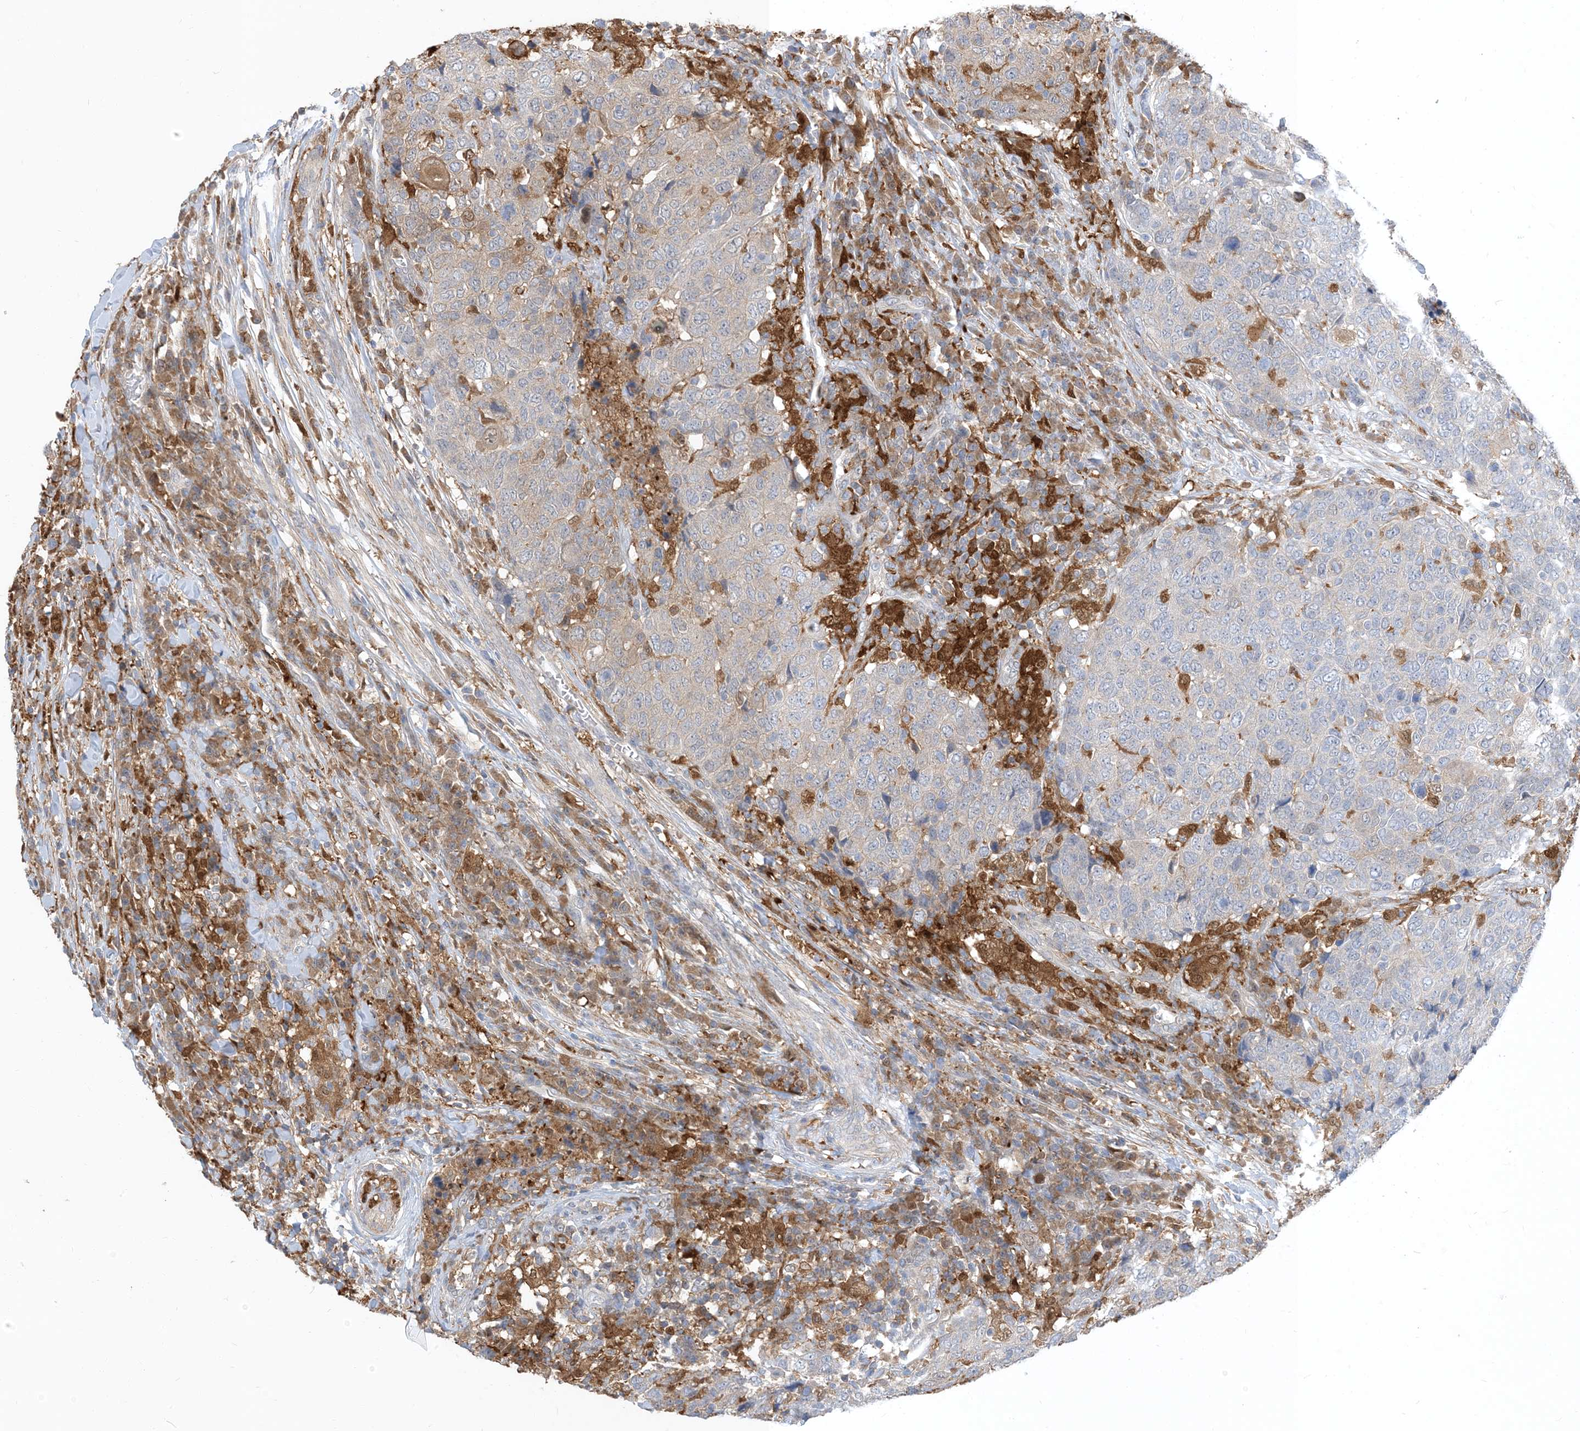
{"staining": {"intensity": "negative", "quantity": "none", "location": "none"}, "tissue": "head and neck cancer", "cell_type": "Tumor cells", "image_type": "cancer", "snomed": [{"axis": "morphology", "description": "Squamous cell carcinoma, NOS"}, {"axis": "topography", "description": "Head-Neck"}], "caption": "Tumor cells are negative for brown protein staining in head and neck cancer (squamous cell carcinoma).", "gene": "NAGK", "patient": {"sex": "male", "age": 66}}